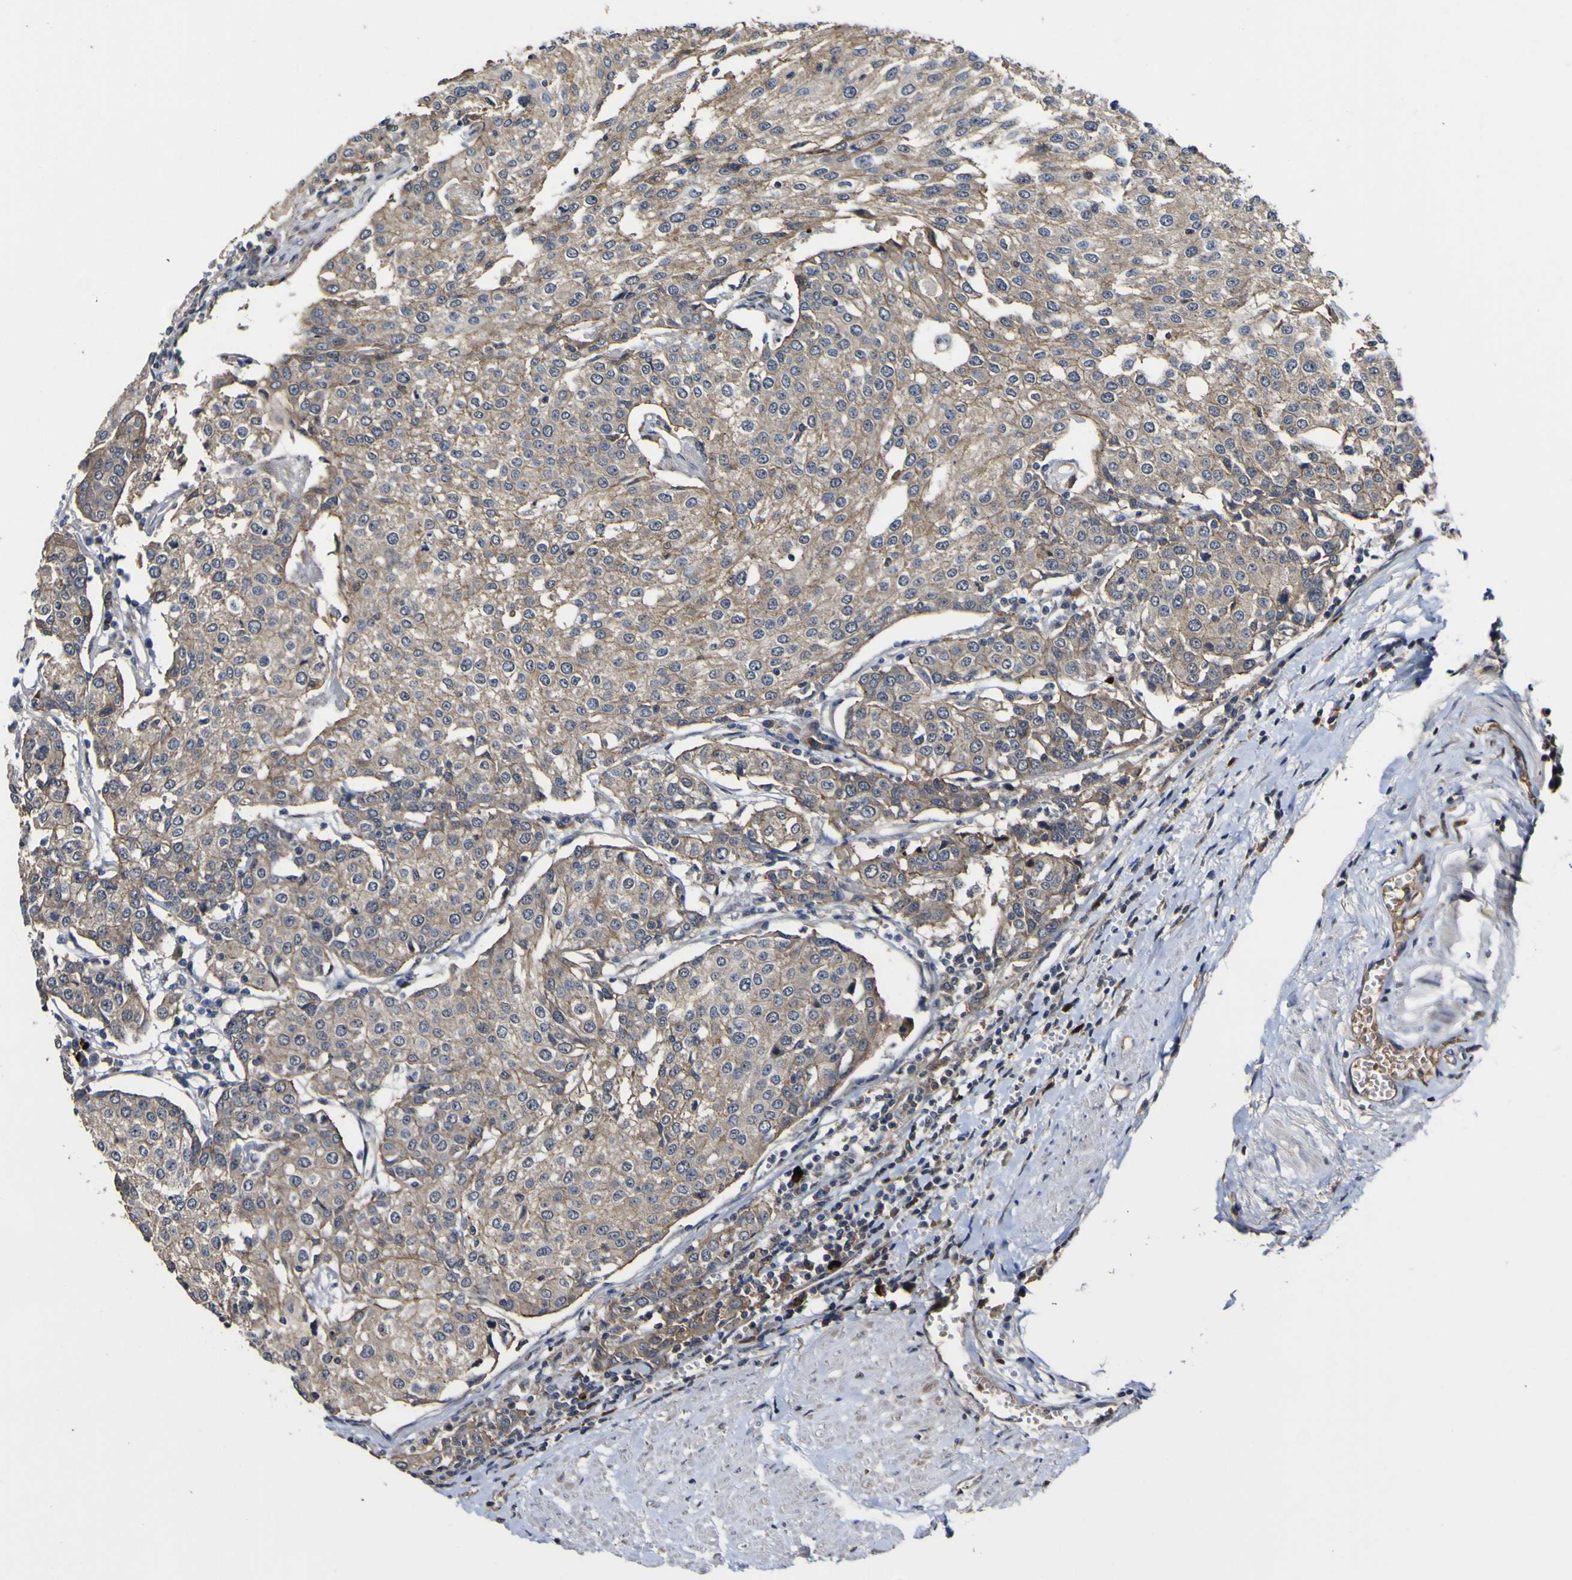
{"staining": {"intensity": "weak", "quantity": ">75%", "location": "cytoplasmic/membranous"}, "tissue": "urothelial cancer", "cell_type": "Tumor cells", "image_type": "cancer", "snomed": [{"axis": "morphology", "description": "Urothelial carcinoma, High grade"}, {"axis": "topography", "description": "Urinary bladder"}], "caption": "A low amount of weak cytoplasmic/membranous positivity is present in approximately >75% of tumor cells in high-grade urothelial carcinoma tissue.", "gene": "CCL2", "patient": {"sex": "female", "age": 85}}